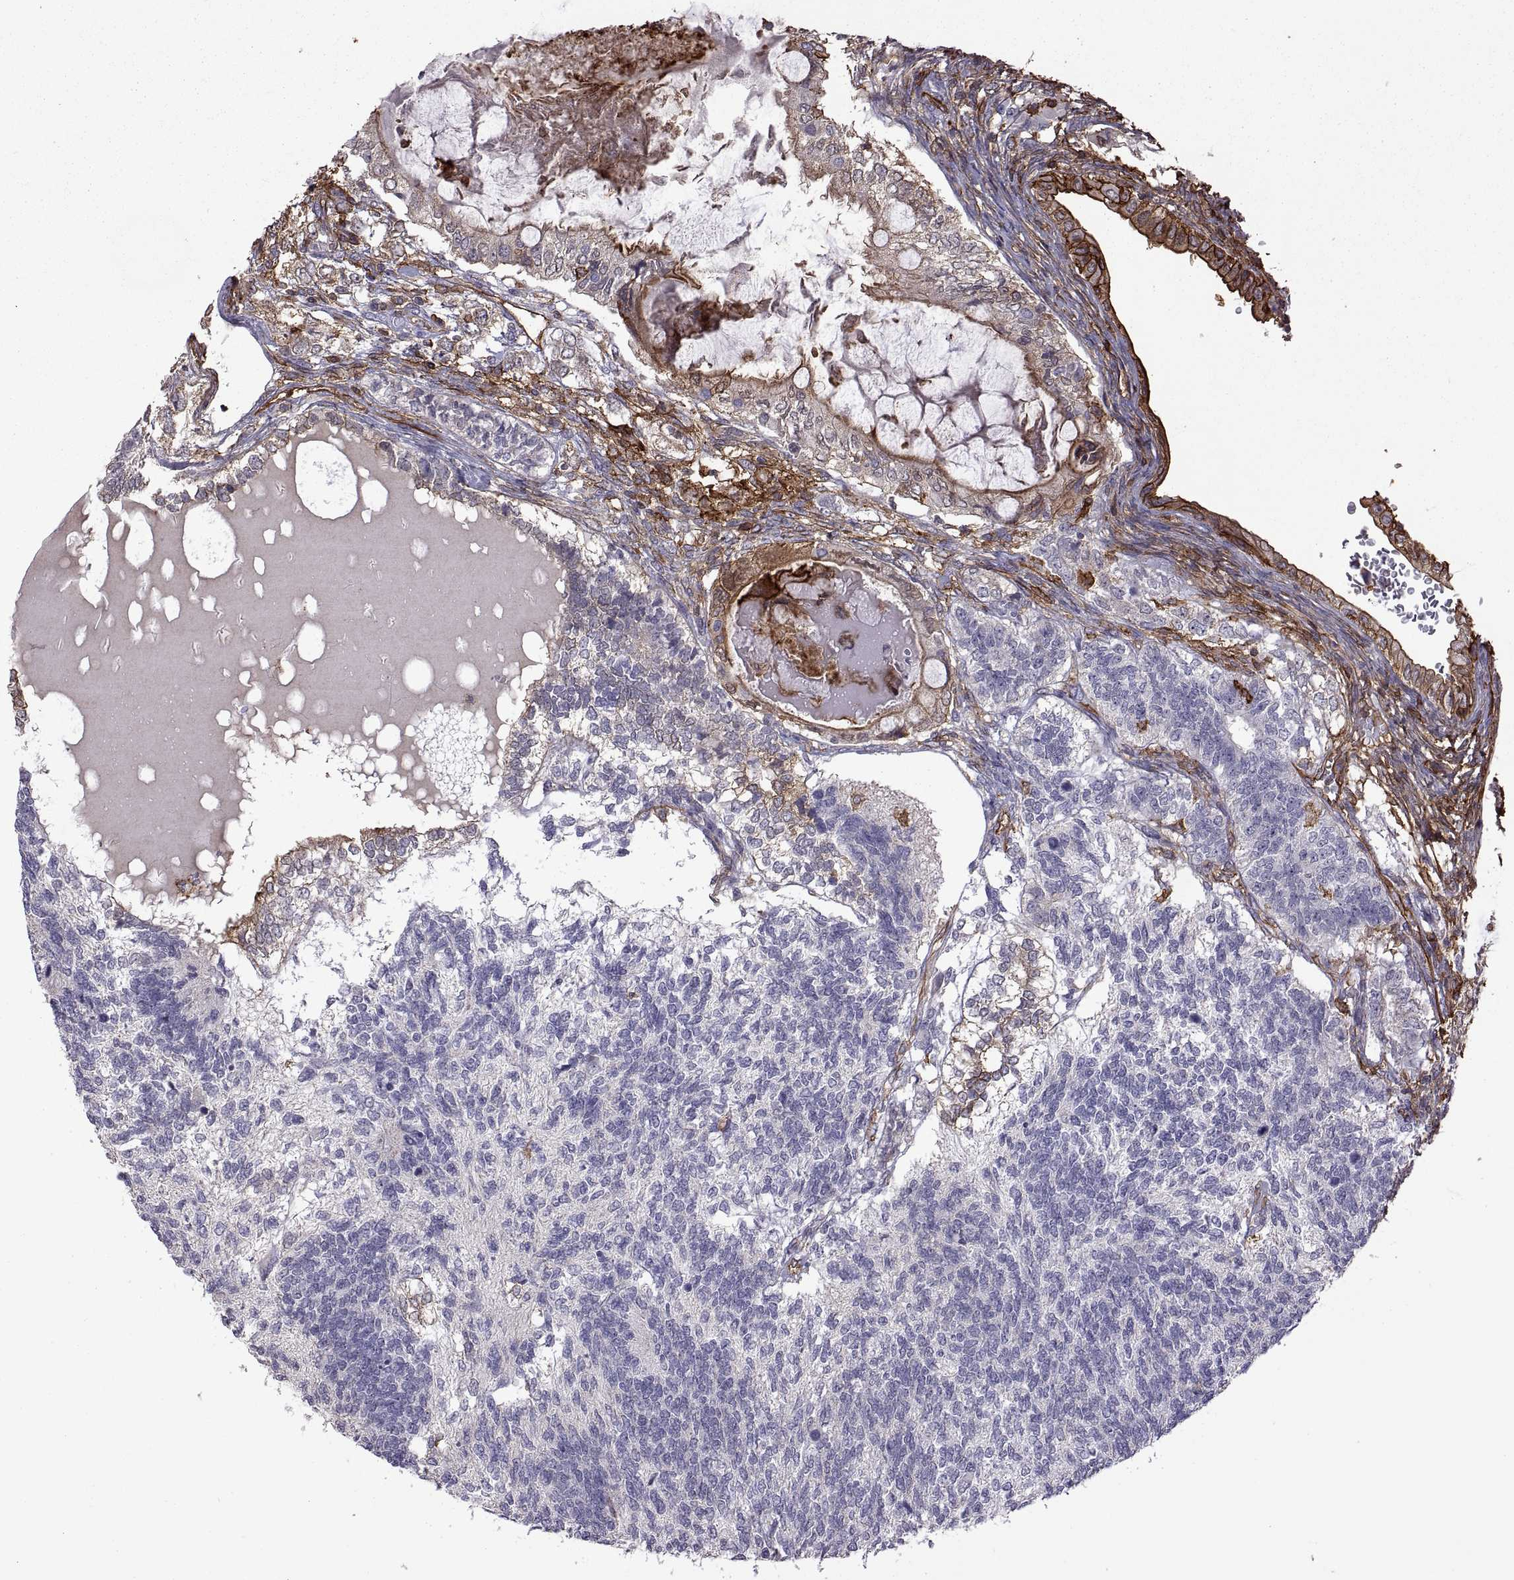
{"staining": {"intensity": "negative", "quantity": "none", "location": "none"}, "tissue": "testis cancer", "cell_type": "Tumor cells", "image_type": "cancer", "snomed": [{"axis": "morphology", "description": "Seminoma, NOS"}, {"axis": "morphology", "description": "Carcinoma, Embryonal, NOS"}, {"axis": "topography", "description": "Testis"}], "caption": "An IHC photomicrograph of embryonal carcinoma (testis) is shown. There is no staining in tumor cells of embryonal carcinoma (testis). (DAB (3,3'-diaminobenzidine) immunohistochemistry (IHC) visualized using brightfield microscopy, high magnification).", "gene": "S100A10", "patient": {"sex": "male", "age": 41}}